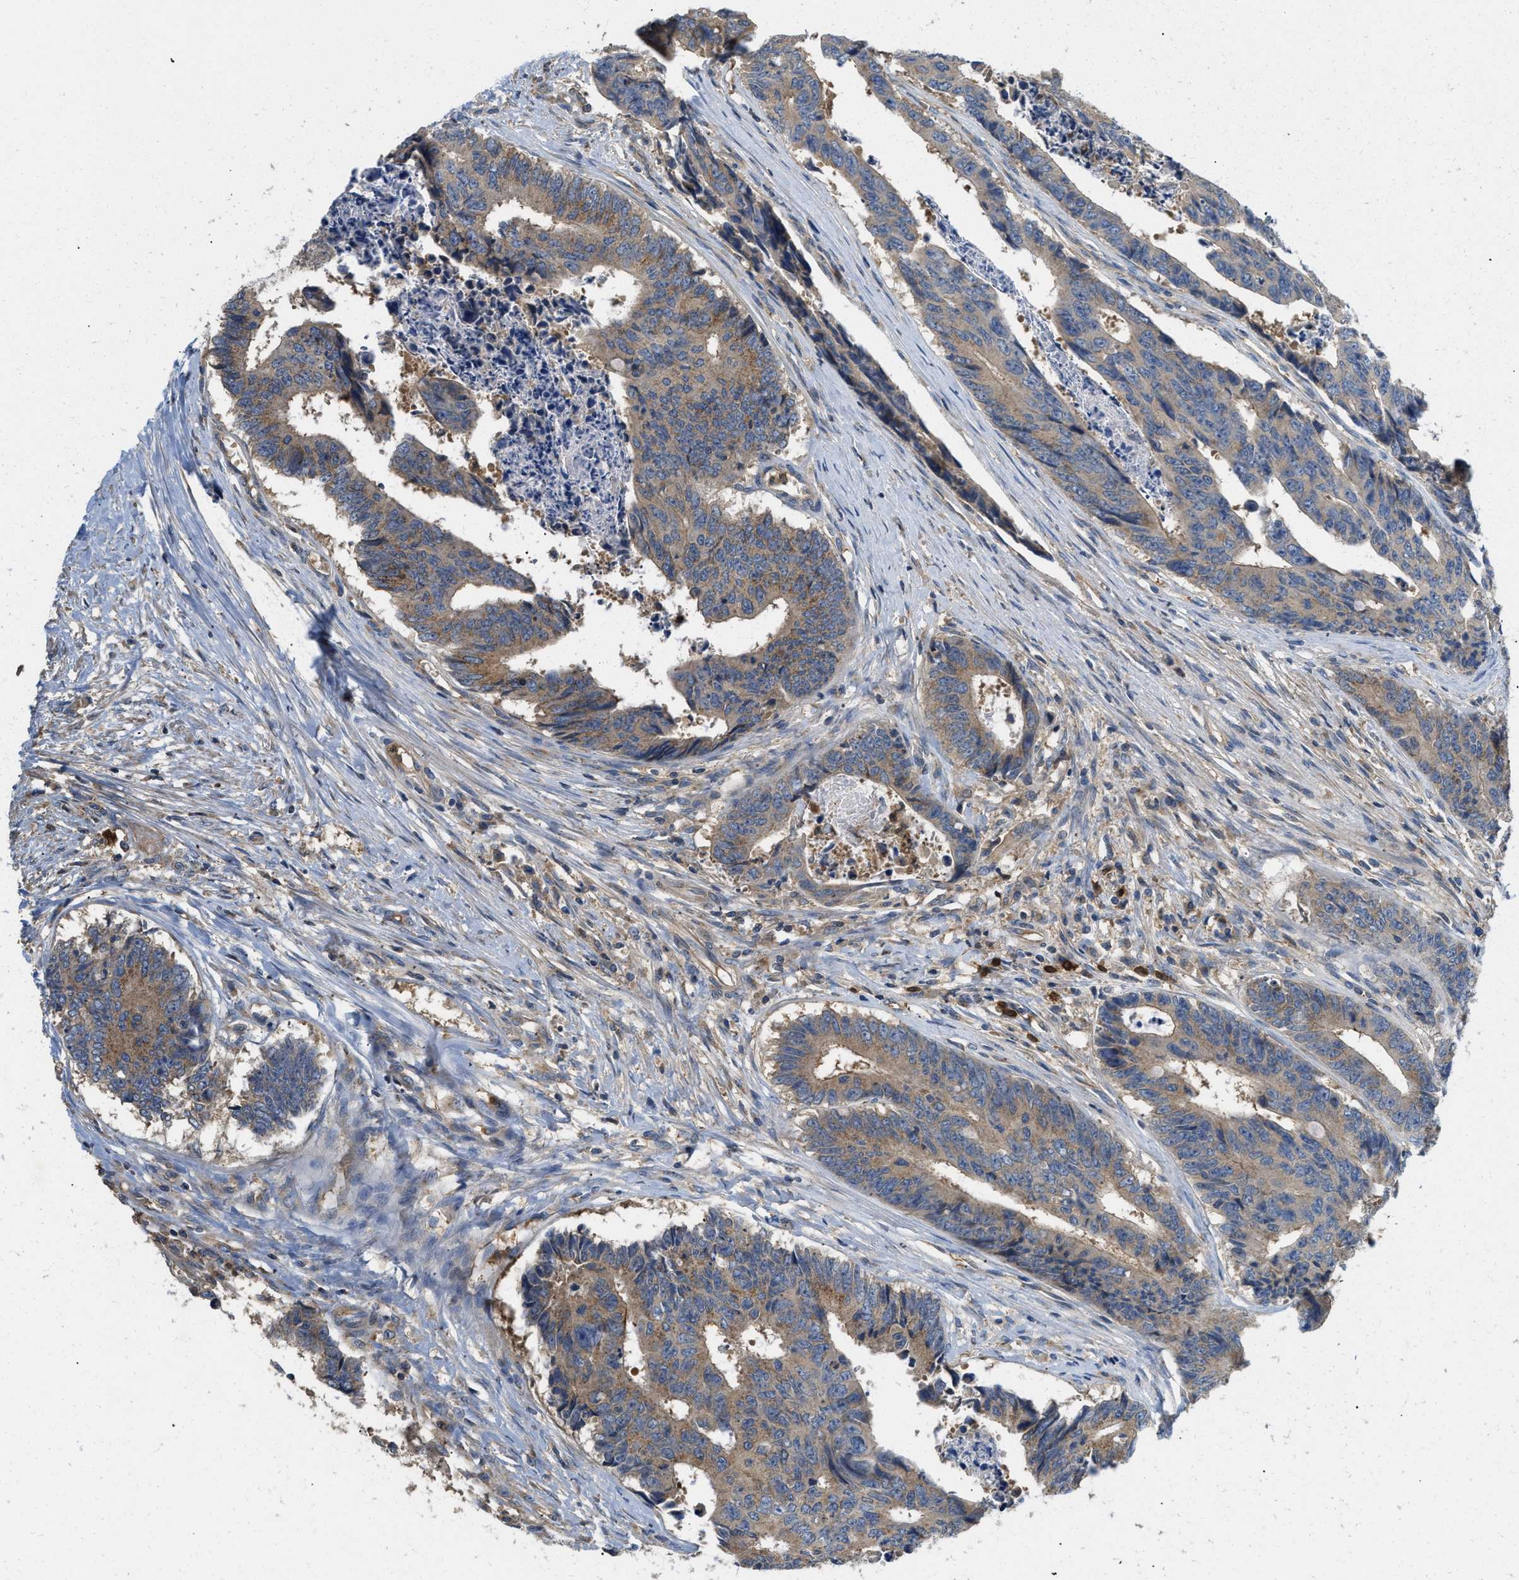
{"staining": {"intensity": "weak", "quantity": ">75%", "location": "cytoplasmic/membranous"}, "tissue": "colorectal cancer", "cell_type": "Tumor cells", "image_type": "cancer", "snomed": [{"axis": "morphology", "description": "Adenocarcinoma, NOS"}, {"axis": "topography", "description": "Rectum"}], "caption": "Colorectal adenocarcinoma was stained to show a protein in brown. There is low levels of weak cytoplasmic/membranous staining in approximately >75% of tumor cells.", "gene": "RNF216", "patient": {"sex": "male", "age": 84}}